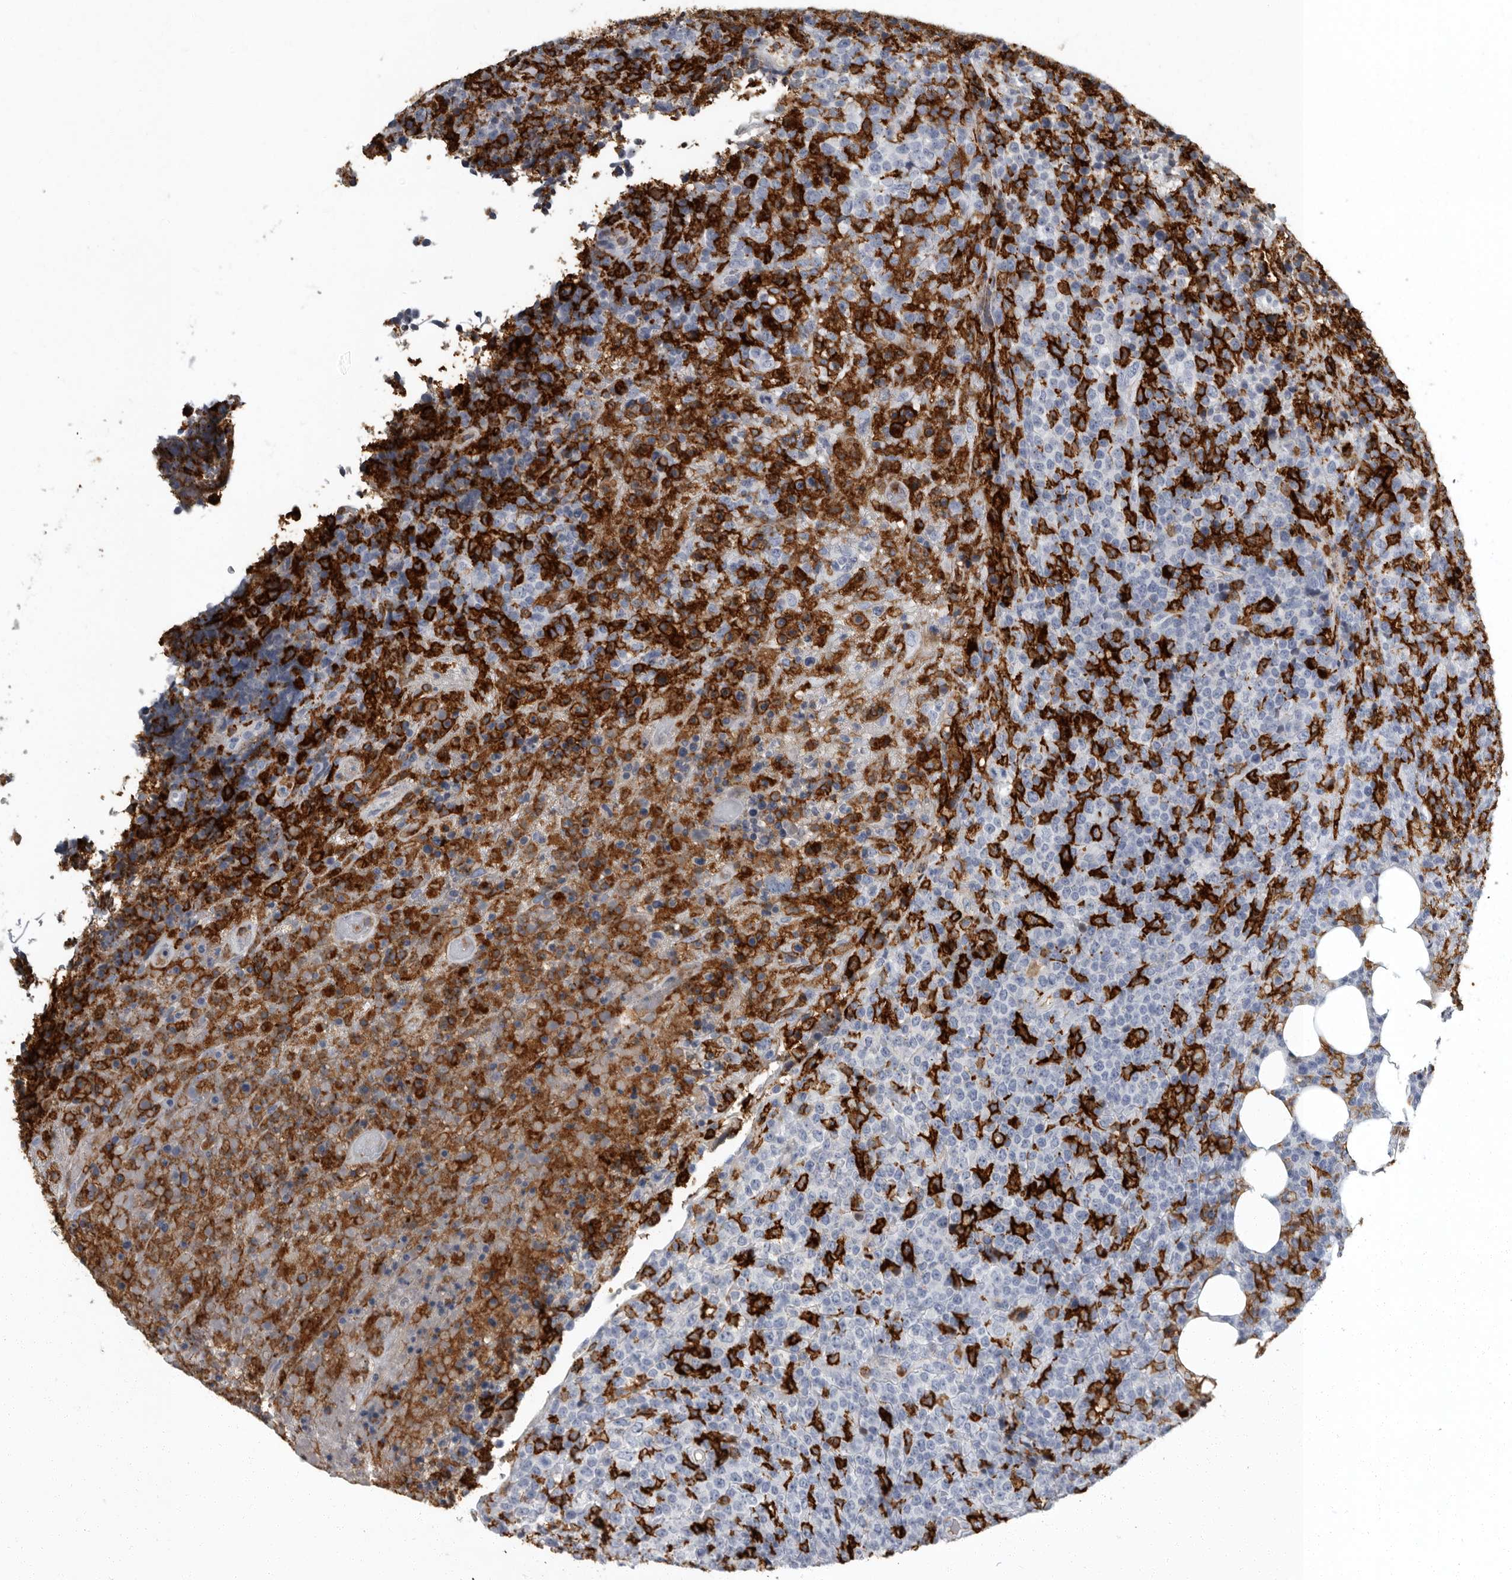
{"staining": {"intensity": "negative", "quantity": "none", "location": "none"}, "tissue": "lymphoma", "cell_type": "Tumor cells", "image_type": "cancer", "snomed": [{"axis": "morphology", "description": "Malignant lymphoma, non-Hodgkin's type, High grade"}, {"axis": "topography", "description": "Lymph node"}], "caption": "Lymphoma was stained to show a protein in brown. There is no significant staining in tumor cells.", "gene": "FCER1G", "patient": {"sex": "male", "age": 13}}